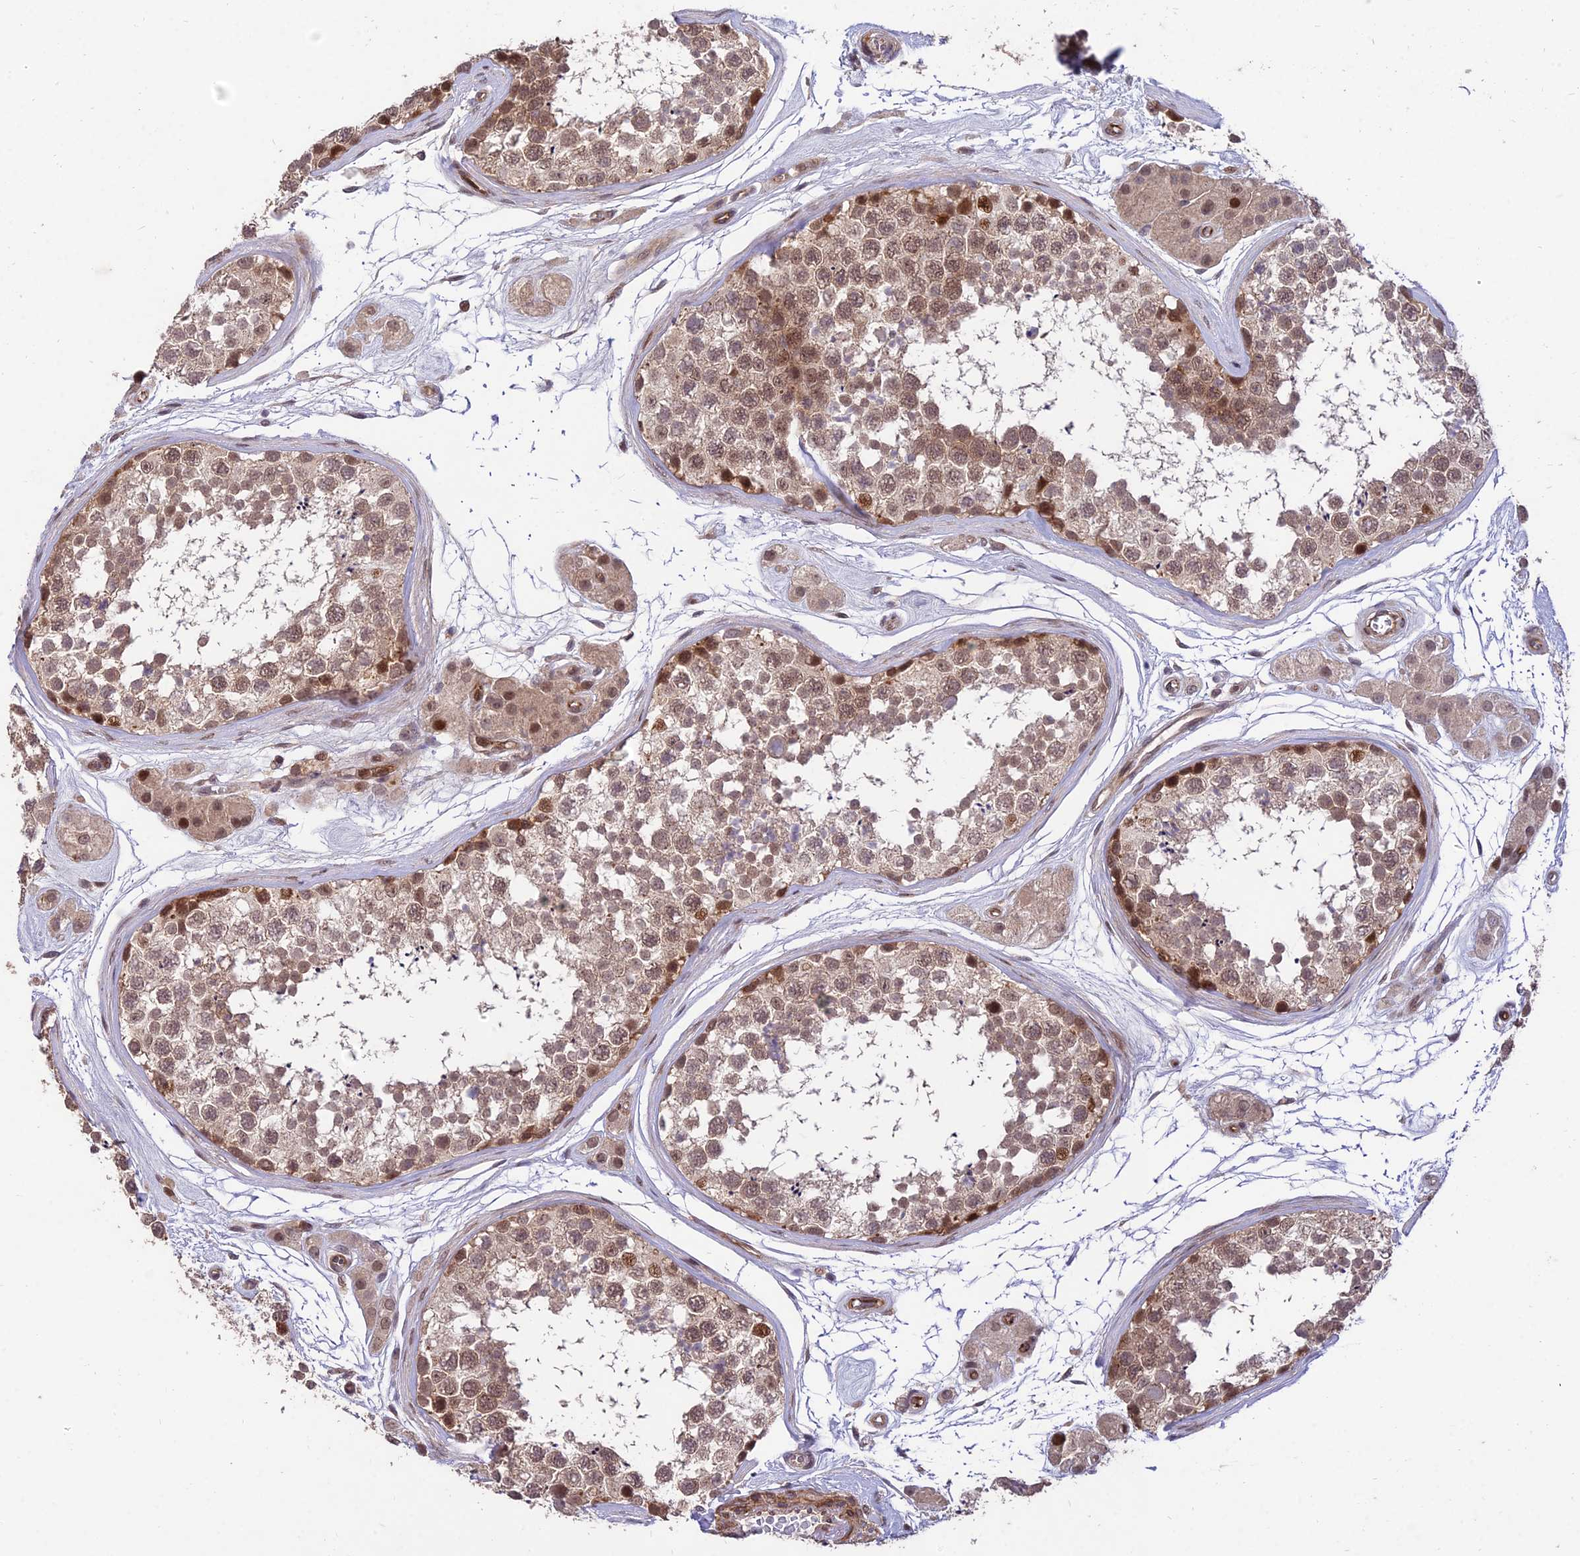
{"staining": {"intensity": "moderate", "quantity": ">75%", "location": "cytoplasmic/membranous,nuclear"}, "tissue": "testis", "cell_type": "Cells in seminiferous ducts", "image_type": "normal", "snomed": [{"axis": "morphology", "description": "Normal tissue, NOS"}, {"axis": "topography", "description": "Testis"}], "caption": "Cells in seminiferous ducts exhibit medium levels of moderate cytoplasmic/membranous,nuclear expression in about >75% of cells in normal testis. (Brightfield microscopy of DAB IHC at high magnification).", "gene": "ZNF85", "patient": {"sex": "male", "age": 56}}